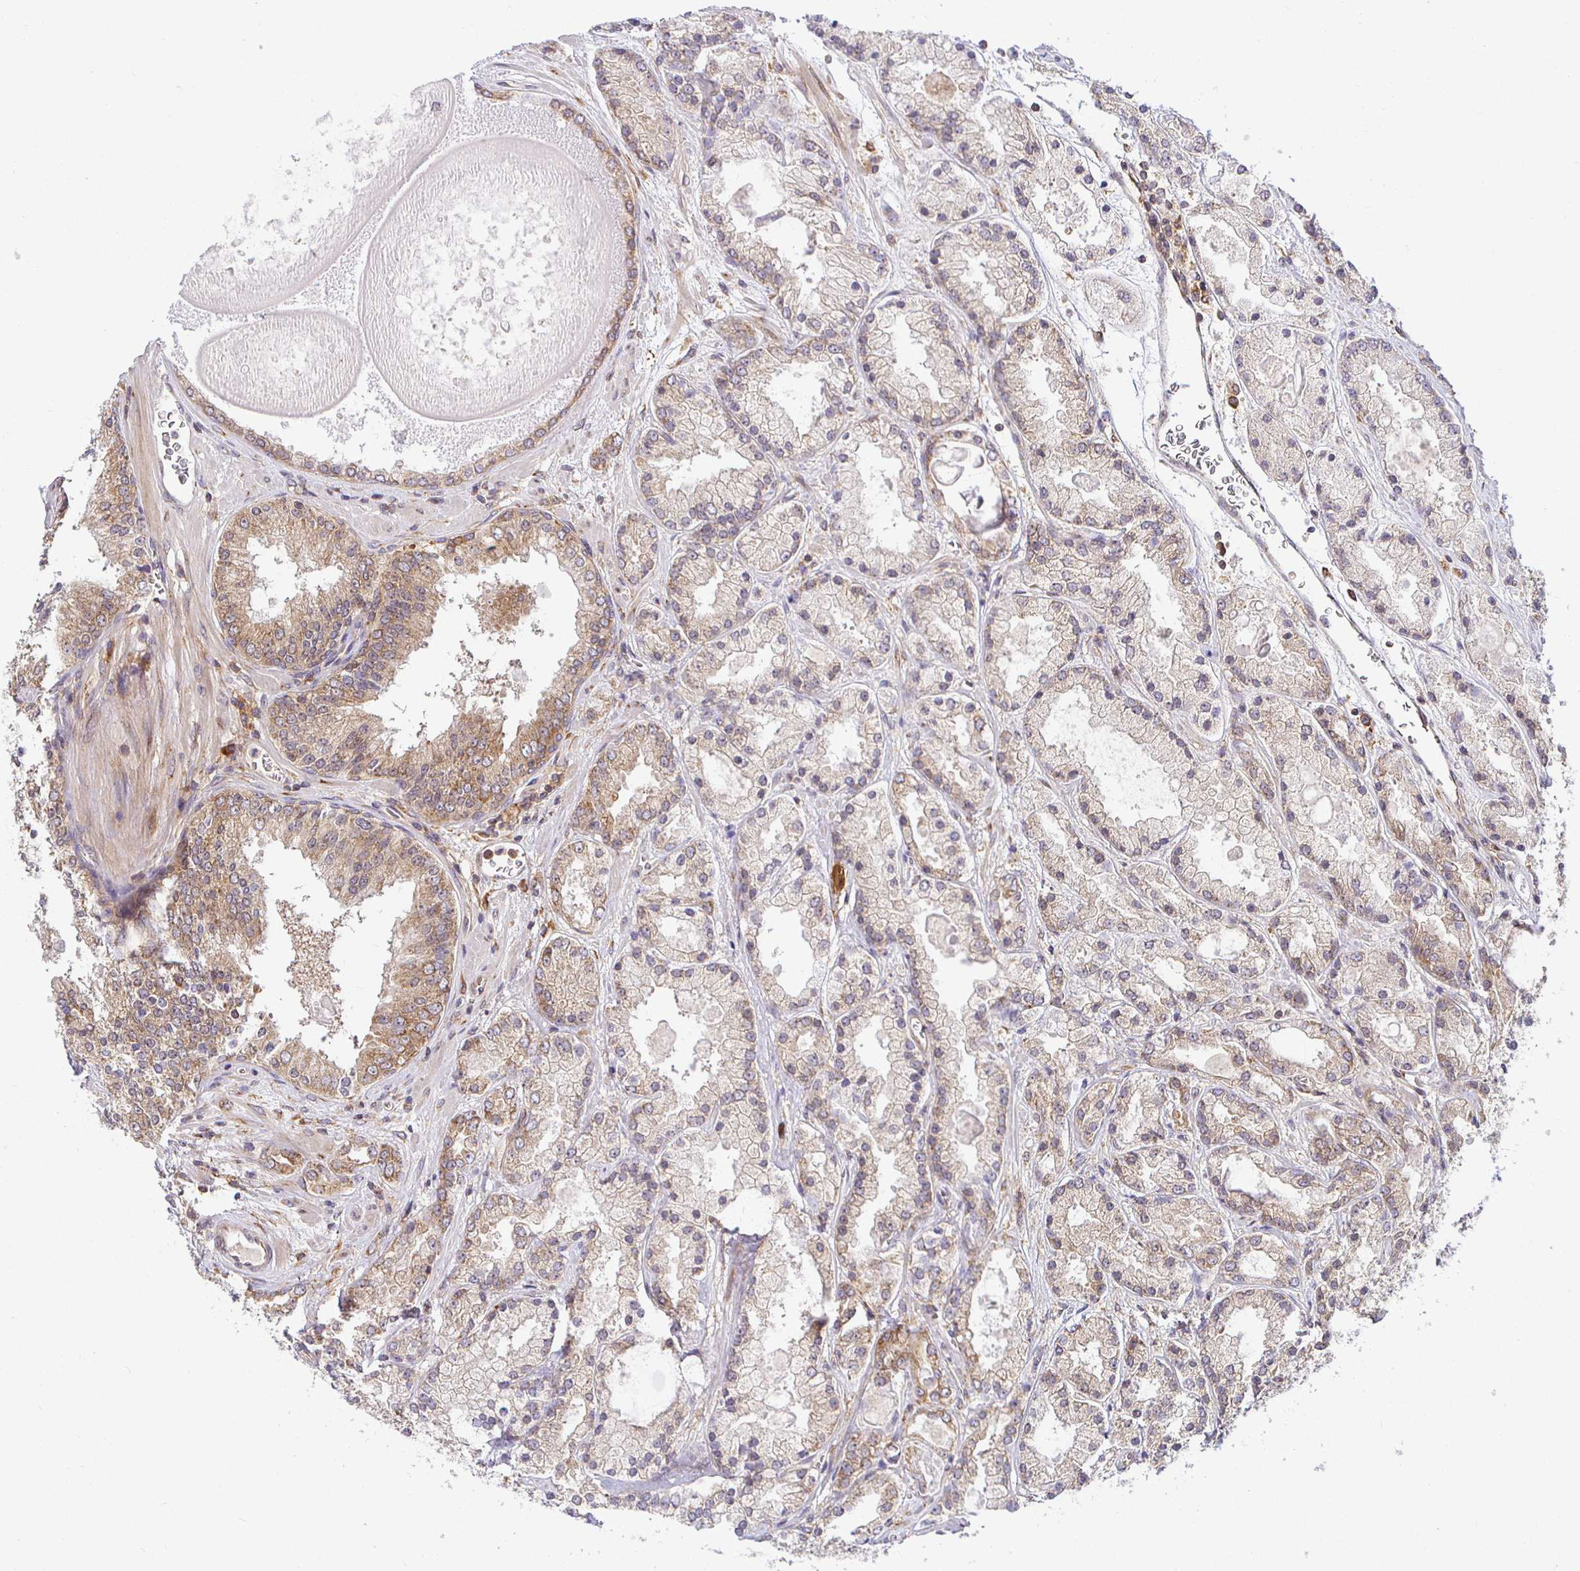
{"staining": {"intensity": "weak", "quantity": "<25%", "location": "cytoplasmic/membranous"}, "tissue": "prostate cancer", "cell_type": "Tumor cells", "image_type": "cancer", "snomed": [{"axis": "morphology", "description": "Adenocarcinoma, High grade"}, {"axis": "topography", "description": "Prostate"}], "caption": "Photomicrograph shows no protein positivity in tumor cells of adenocarcinoma (high-grade) (prostate) tissue. Nuclei are stained in blue.", "gene": "IRAK1", "patient": {"sex": "male", "age": 67}}